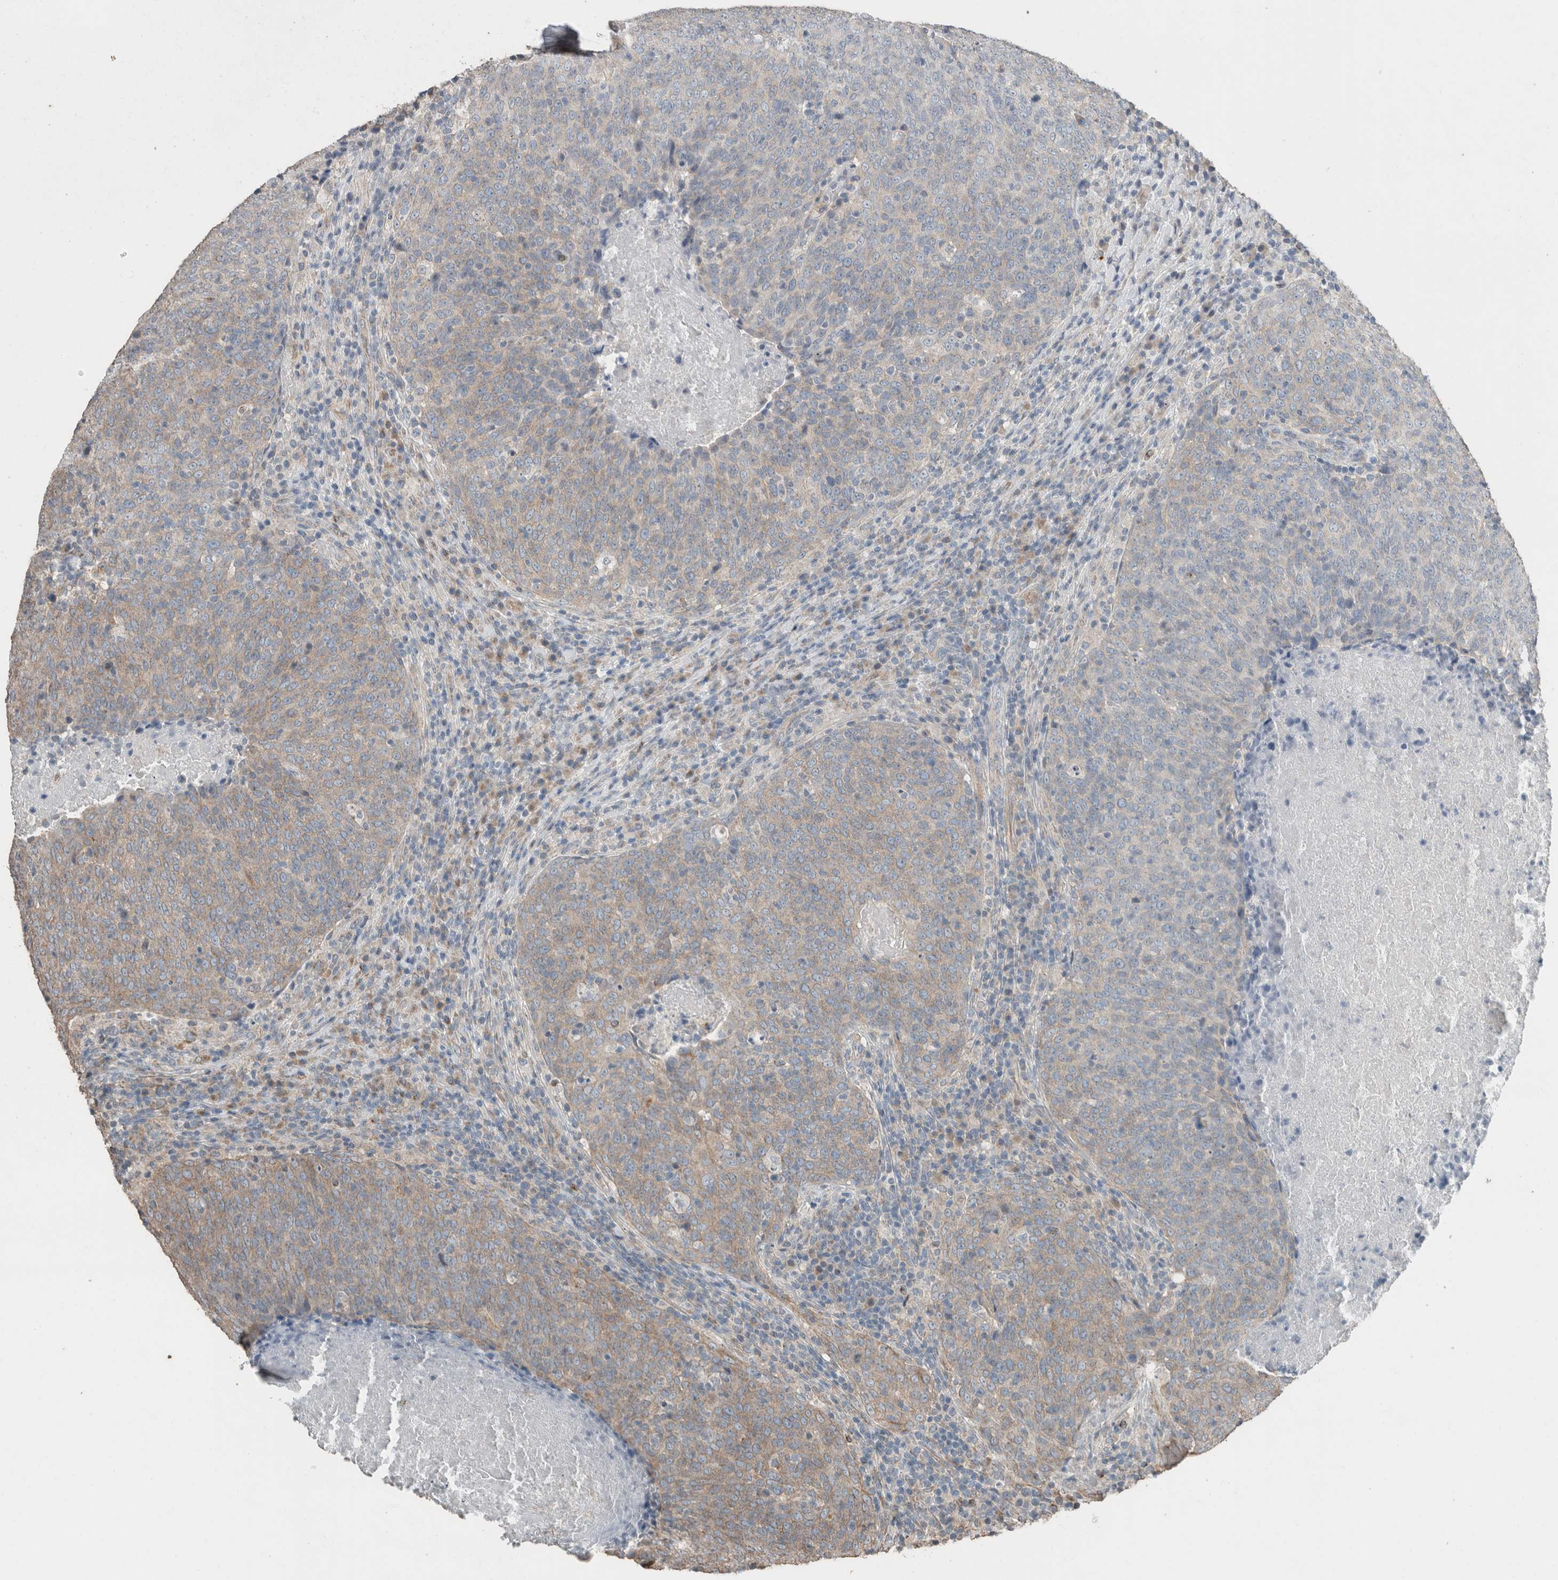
{"staining": {"intensity": "weak", "quantity": "25%-75%", "location": "cytoplasmic/membranous"}, "tissue": "head and neck cancer", "cell_type": "Tumor cells", "image_type": "cancer", "snomed": [{"axis": "morphology", "description": "Squamous cell carcinoma, NOS"}, {"axis": "morphology", "description": "Squamous cell carcinoma, metastatic, NOS"}, {"axis": "topography", "description": "Lymph node"}, {"axis": "topography", "description": "Head-Neck"}], "caption": "Immunohistochemical staining of human head and neck squamous cell carcinoma reveals weak cytoplasmic/membranous protein expression in about 25%-75% of tumor cells.", "gene": "ACVR2B", "patient": {"sex": "male", "age": 62}}